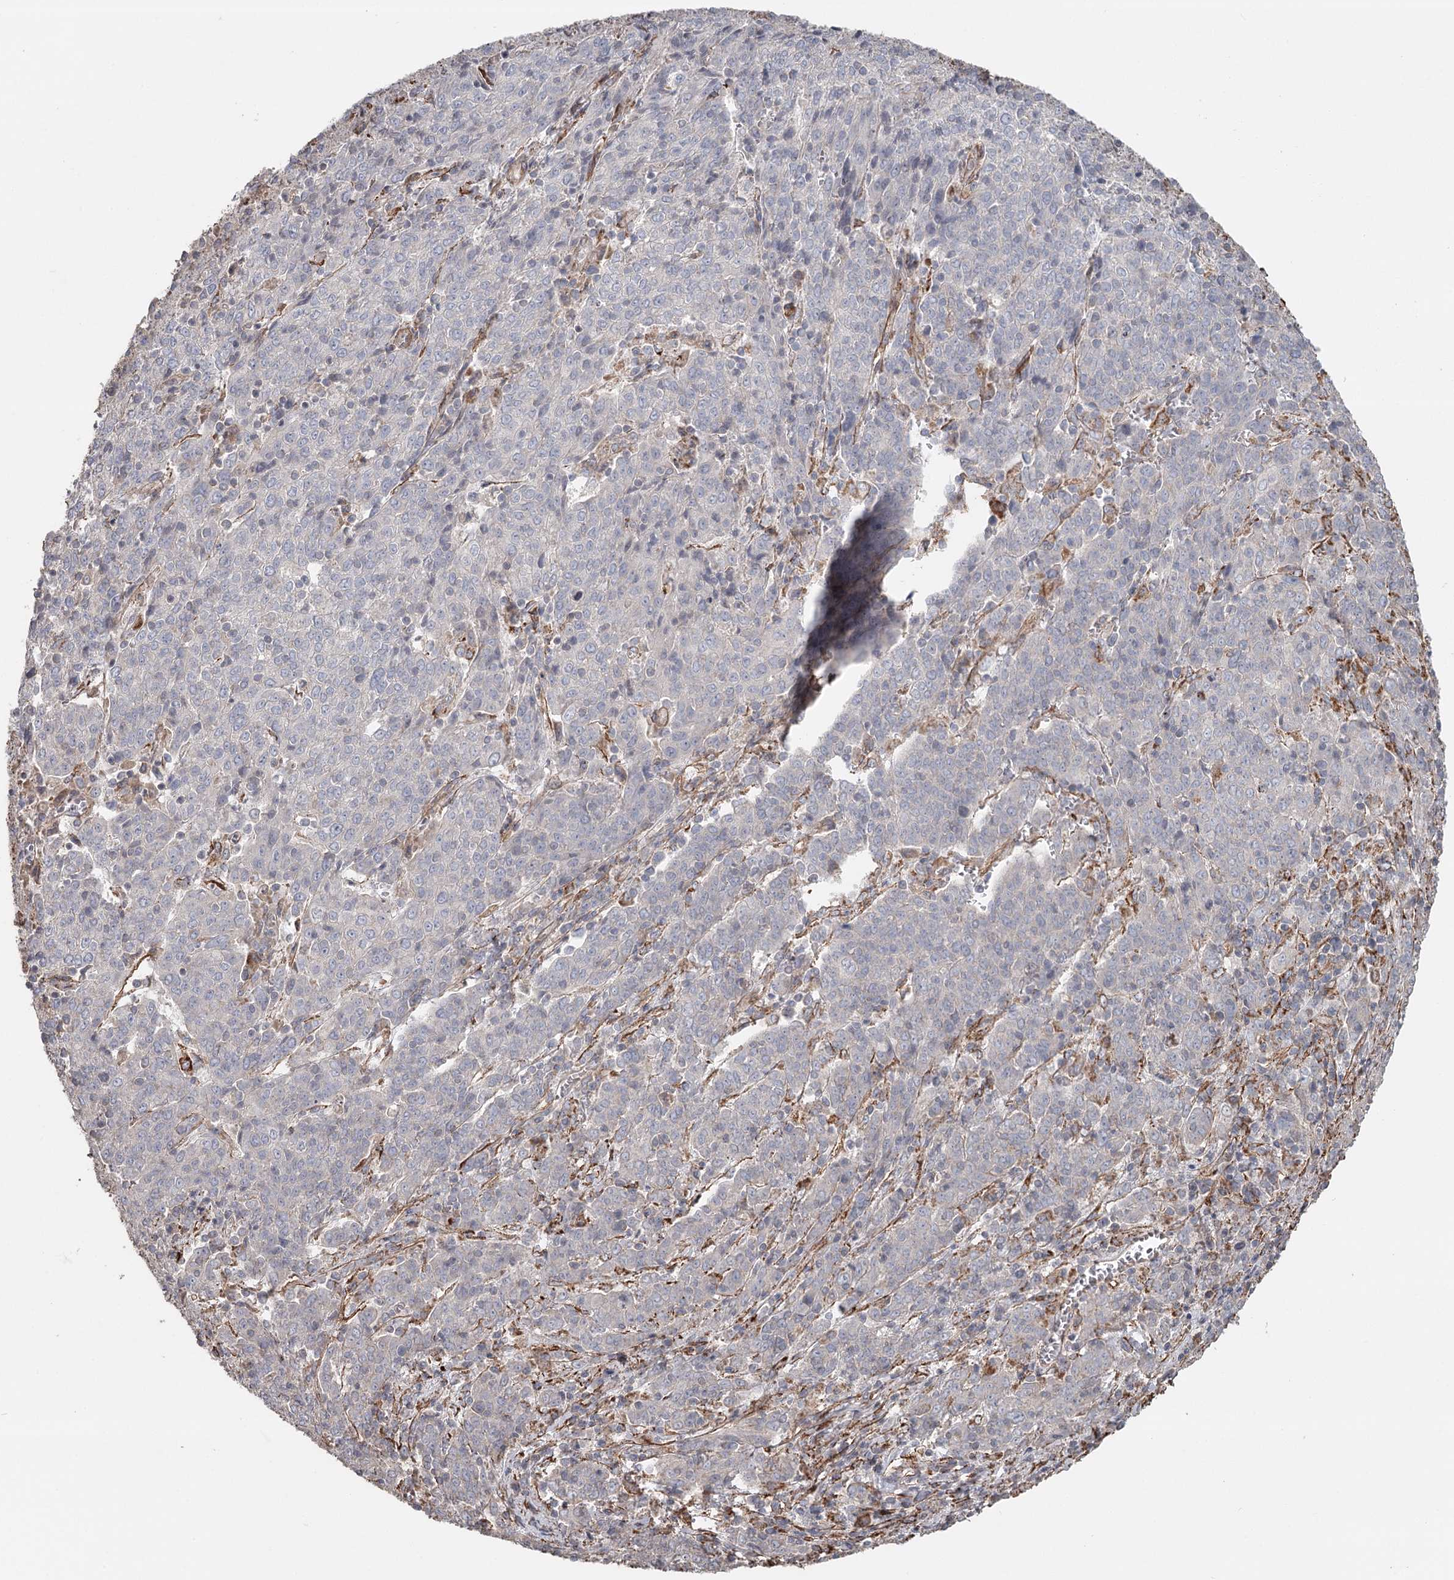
{"staining": {"intensity": "negative", "quantity": "none", "location": "none"}, "tissue": "cervical cancer", "cell_type": "Tumor cells", "image_type": "cancer", "snomed": [{"axis": "morphology", "description": "Squamous cell carcinoma, NOS"}, {"axis": "topography", "description": "Cervix"}], "caption": "The micrograph displays no significant staining in tumor cells of squamous cell carcinoma (cervical).", "gene": "DHRS9", "patient": {"sex": "female", "age": 67}}